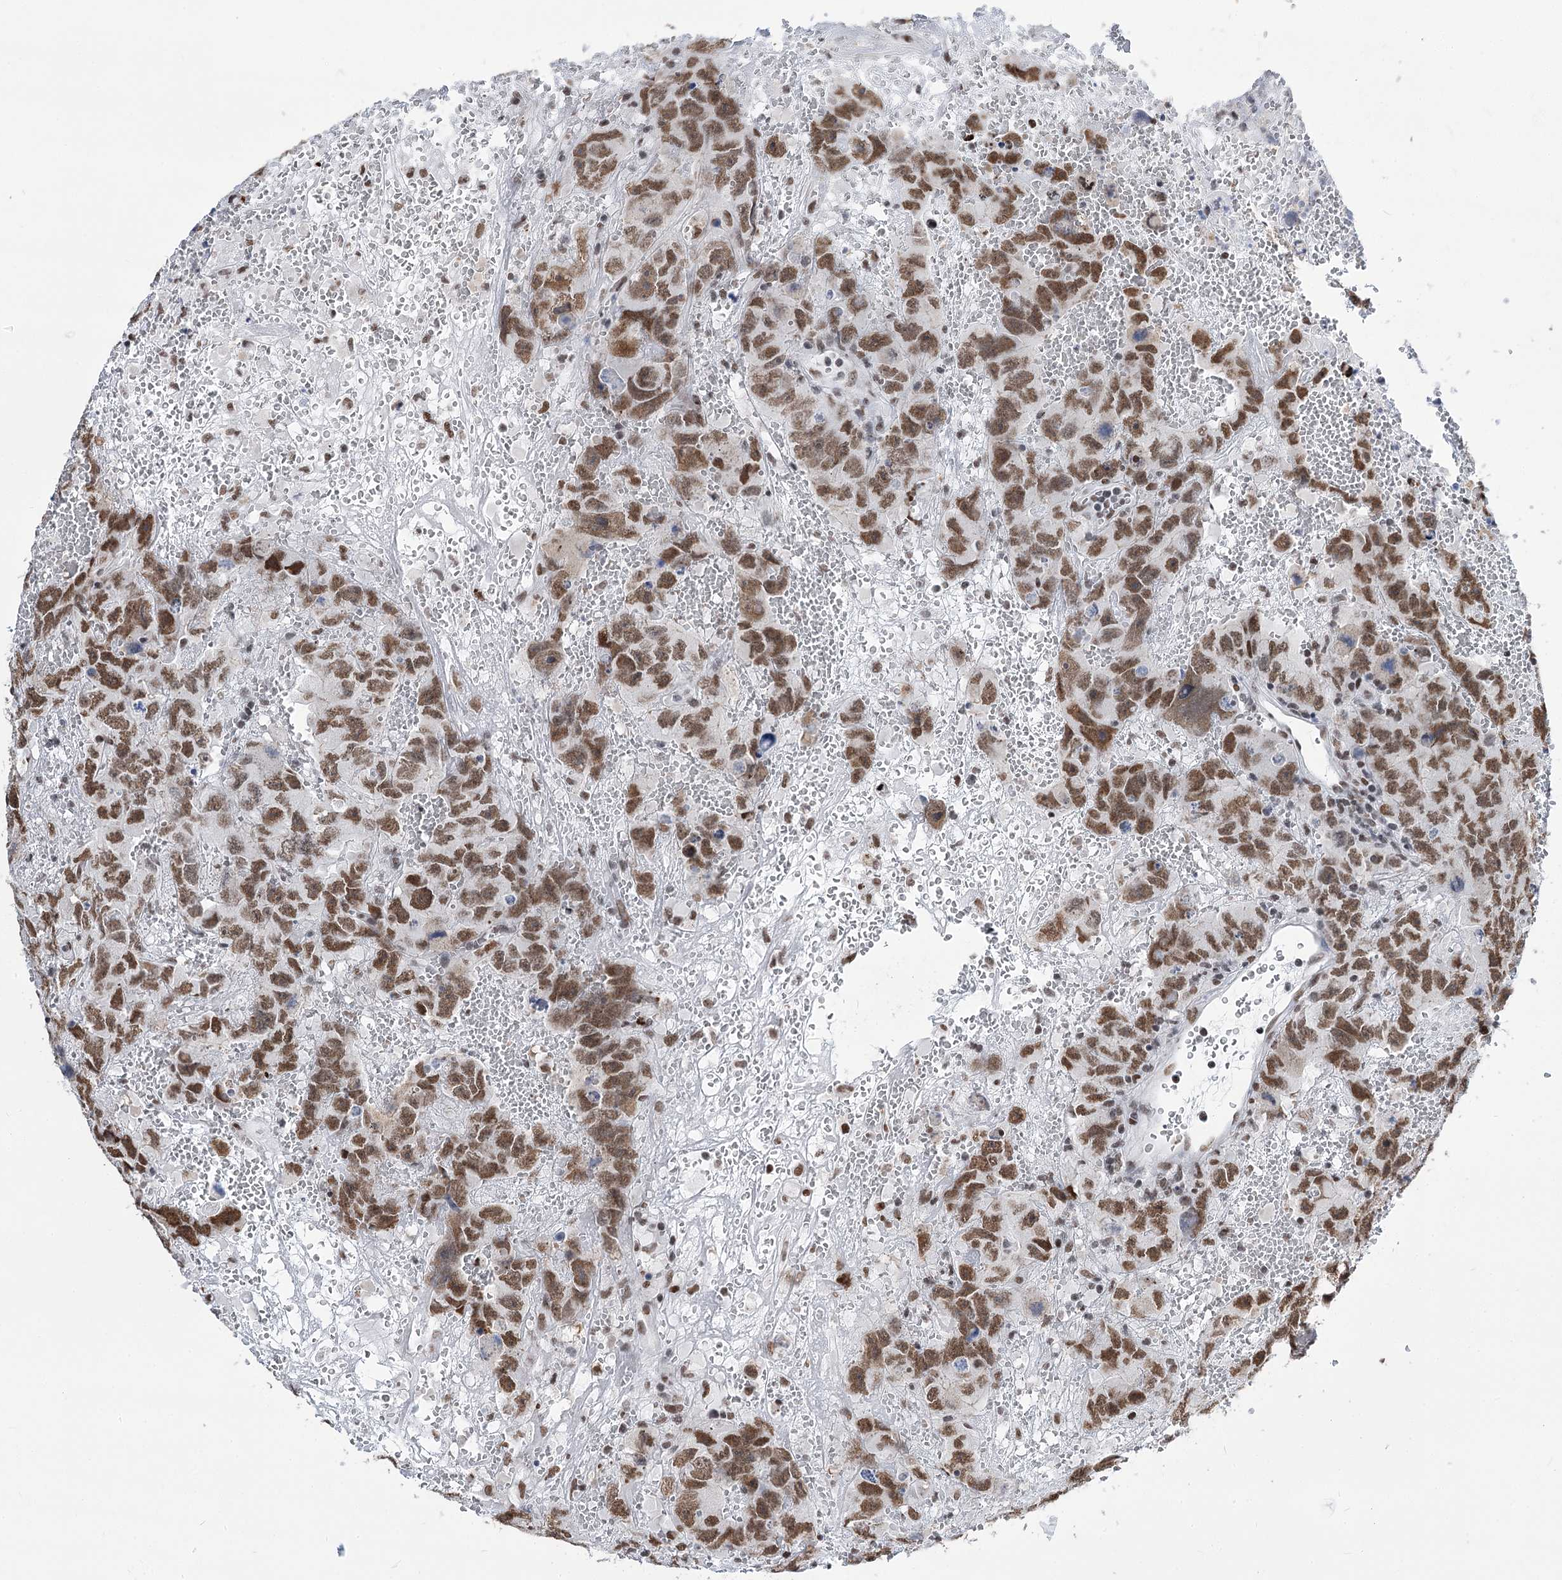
{"staining": {"intensity": "moderate", "quantity": ">75%", "location": "nuclear"}, "tissue": "testis cancer", "cell_type": "Tumor cells", "image_type": "cancer", "snomed": [{"axis": "morphology", "description": "Carcinoma, Embryonal, NOS"}, {"axis": "topography", "description": "Testis"}], "caption": "Tumor cells demonstrate moderate nuclear positivity in about >75% of cells in embryonal carcinoma (testis).", "gene": "POU4F3", "patient": {"sex": "male", "age": 45}}